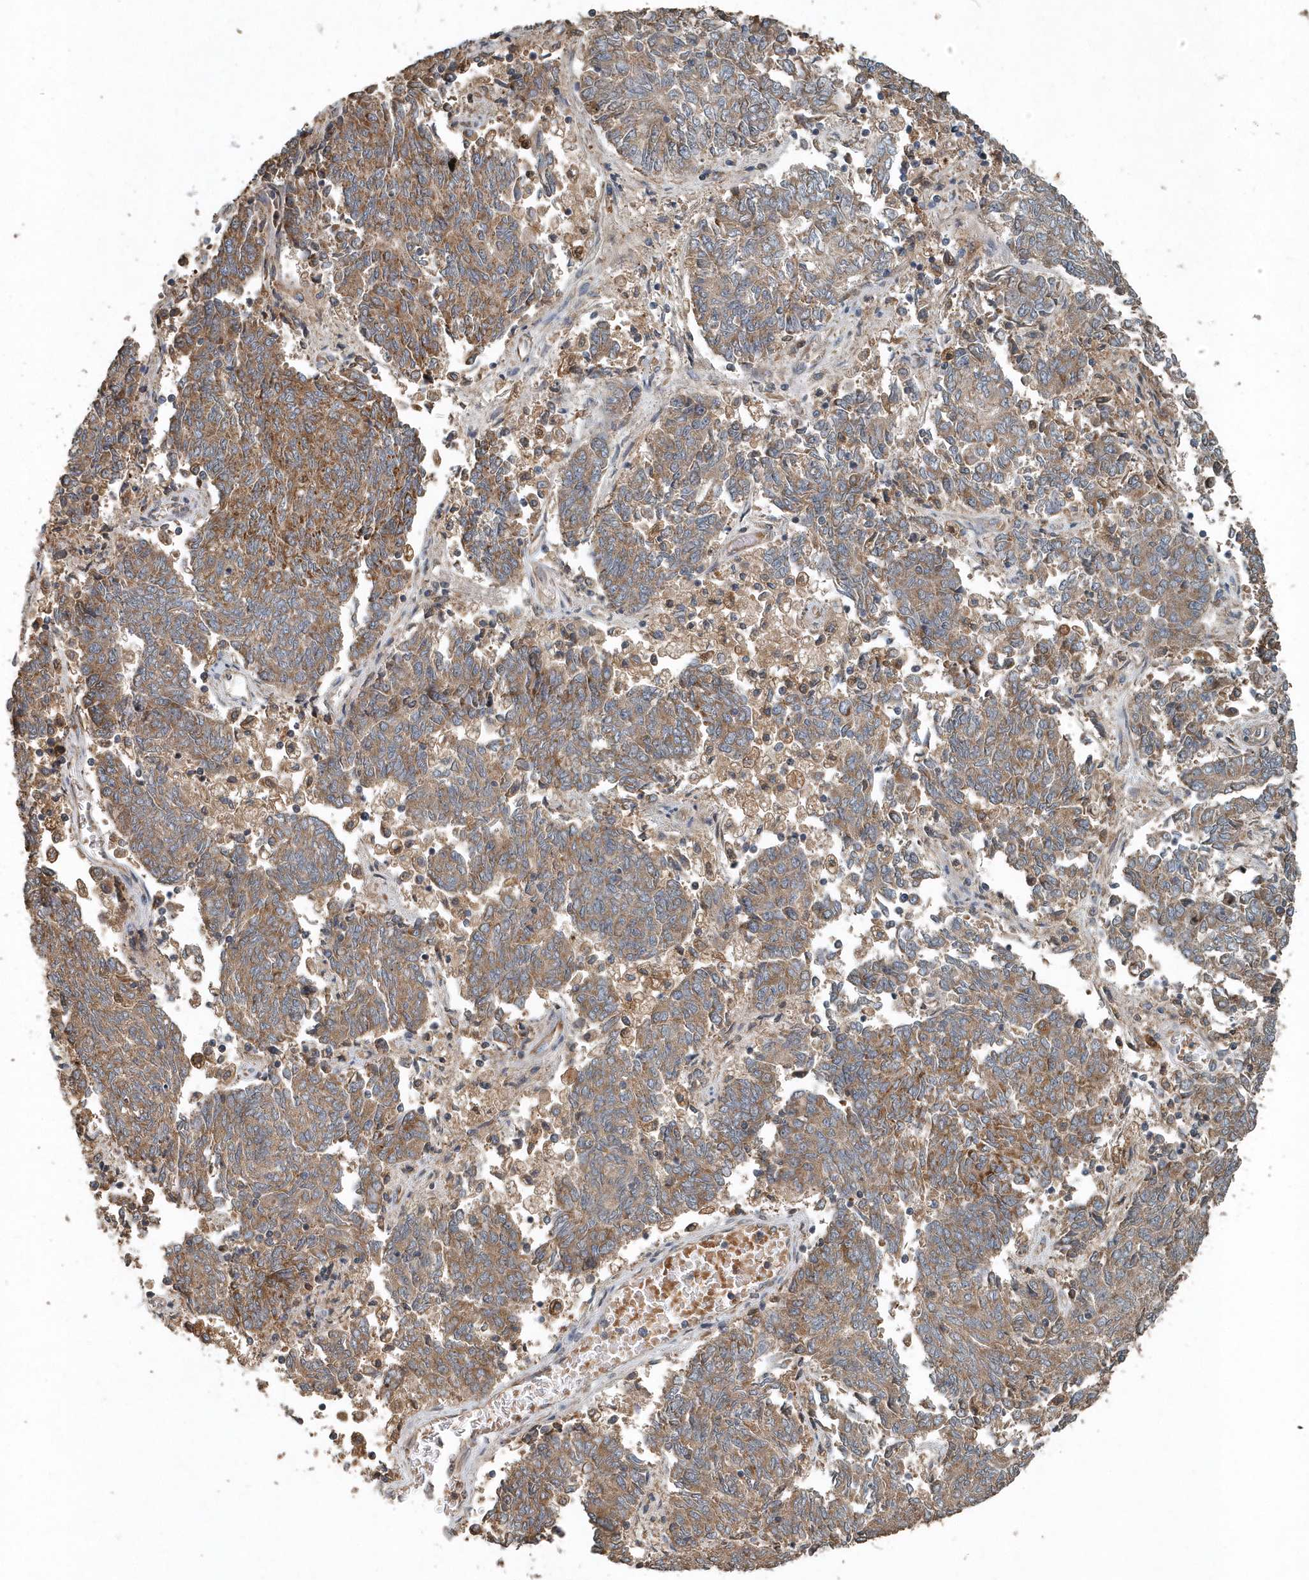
{"staining": {"intensity": "moderate", "quantity": ">75%", "location": "cytoplasmic/membranous"}, "tissue": "endometrial cancer", "cell_type": "Tumor cells", "image_type": "cancer", "snomed": [{"axis": "morphology", "description": "Adenocarcinoma, NOS"}, {"axis": "topography", "description": "Endometrium"}], "caption": "Human endometrial cancer stained for a protein (brown) demonstrates moderate cytoplasmic/membranous positive expression in about >75% of tumor cells.", "gene": "SCFD2", "patient": {"sex": "female", "age": 80}}